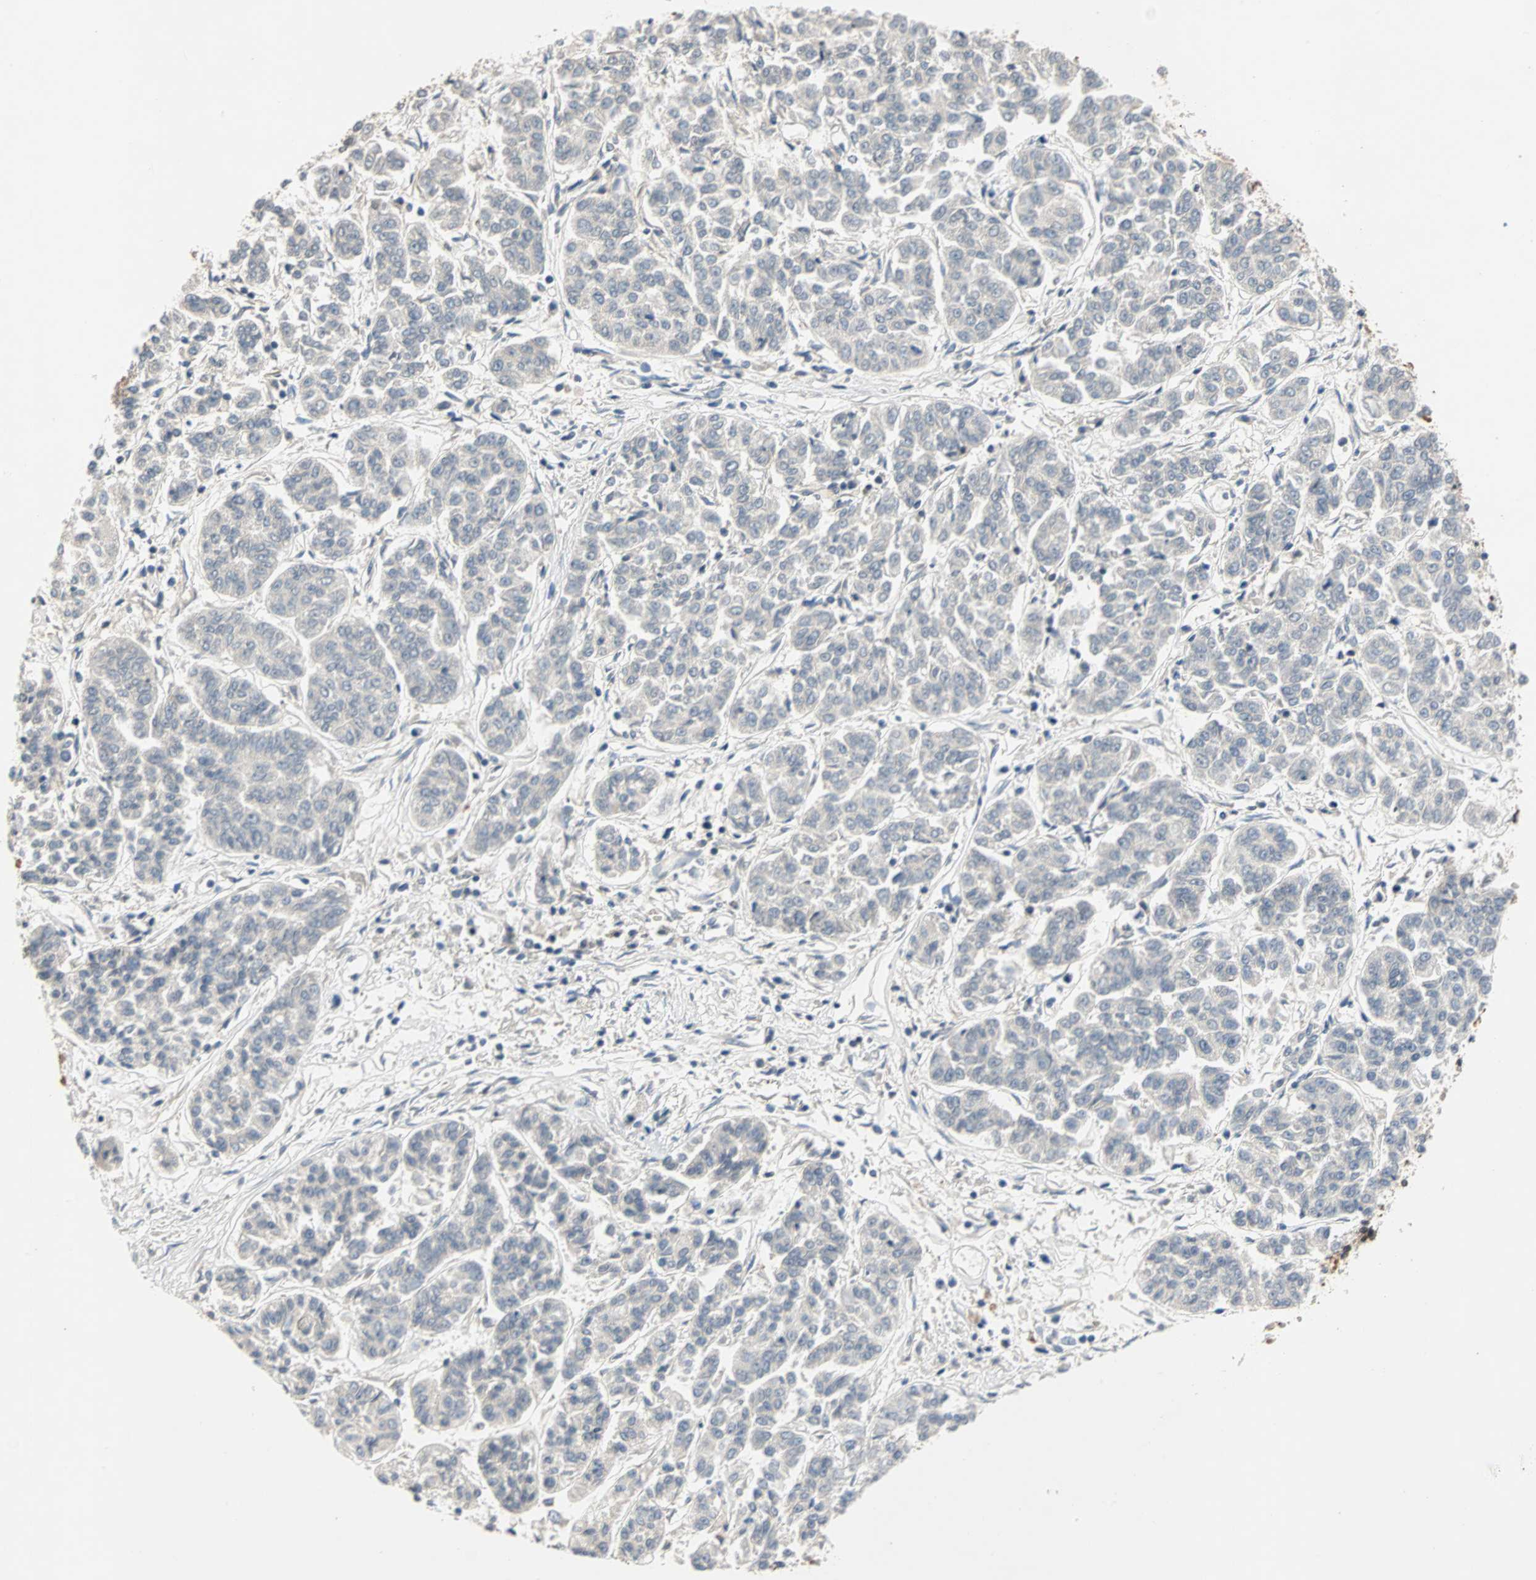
{"staining": {"intensity": "negative", "quantity": "none", "location": "none"}, "tissue": "lung cancer", "cell_type": "Tumor cells", "image_type": "cancer", "snomed": [{"axis": "morphology", "description": "Adenocarcinoma, NOS"}, {"axis": "topography", "description": "Lung"}], "caption": "An image of human lung cancer is negative for staining in tumor cells. (DAB IHC visualized using brightfield microscopy, high magnification).", "gene": "MAP4K1", "patient": {"sex": "male", "age": 84}}